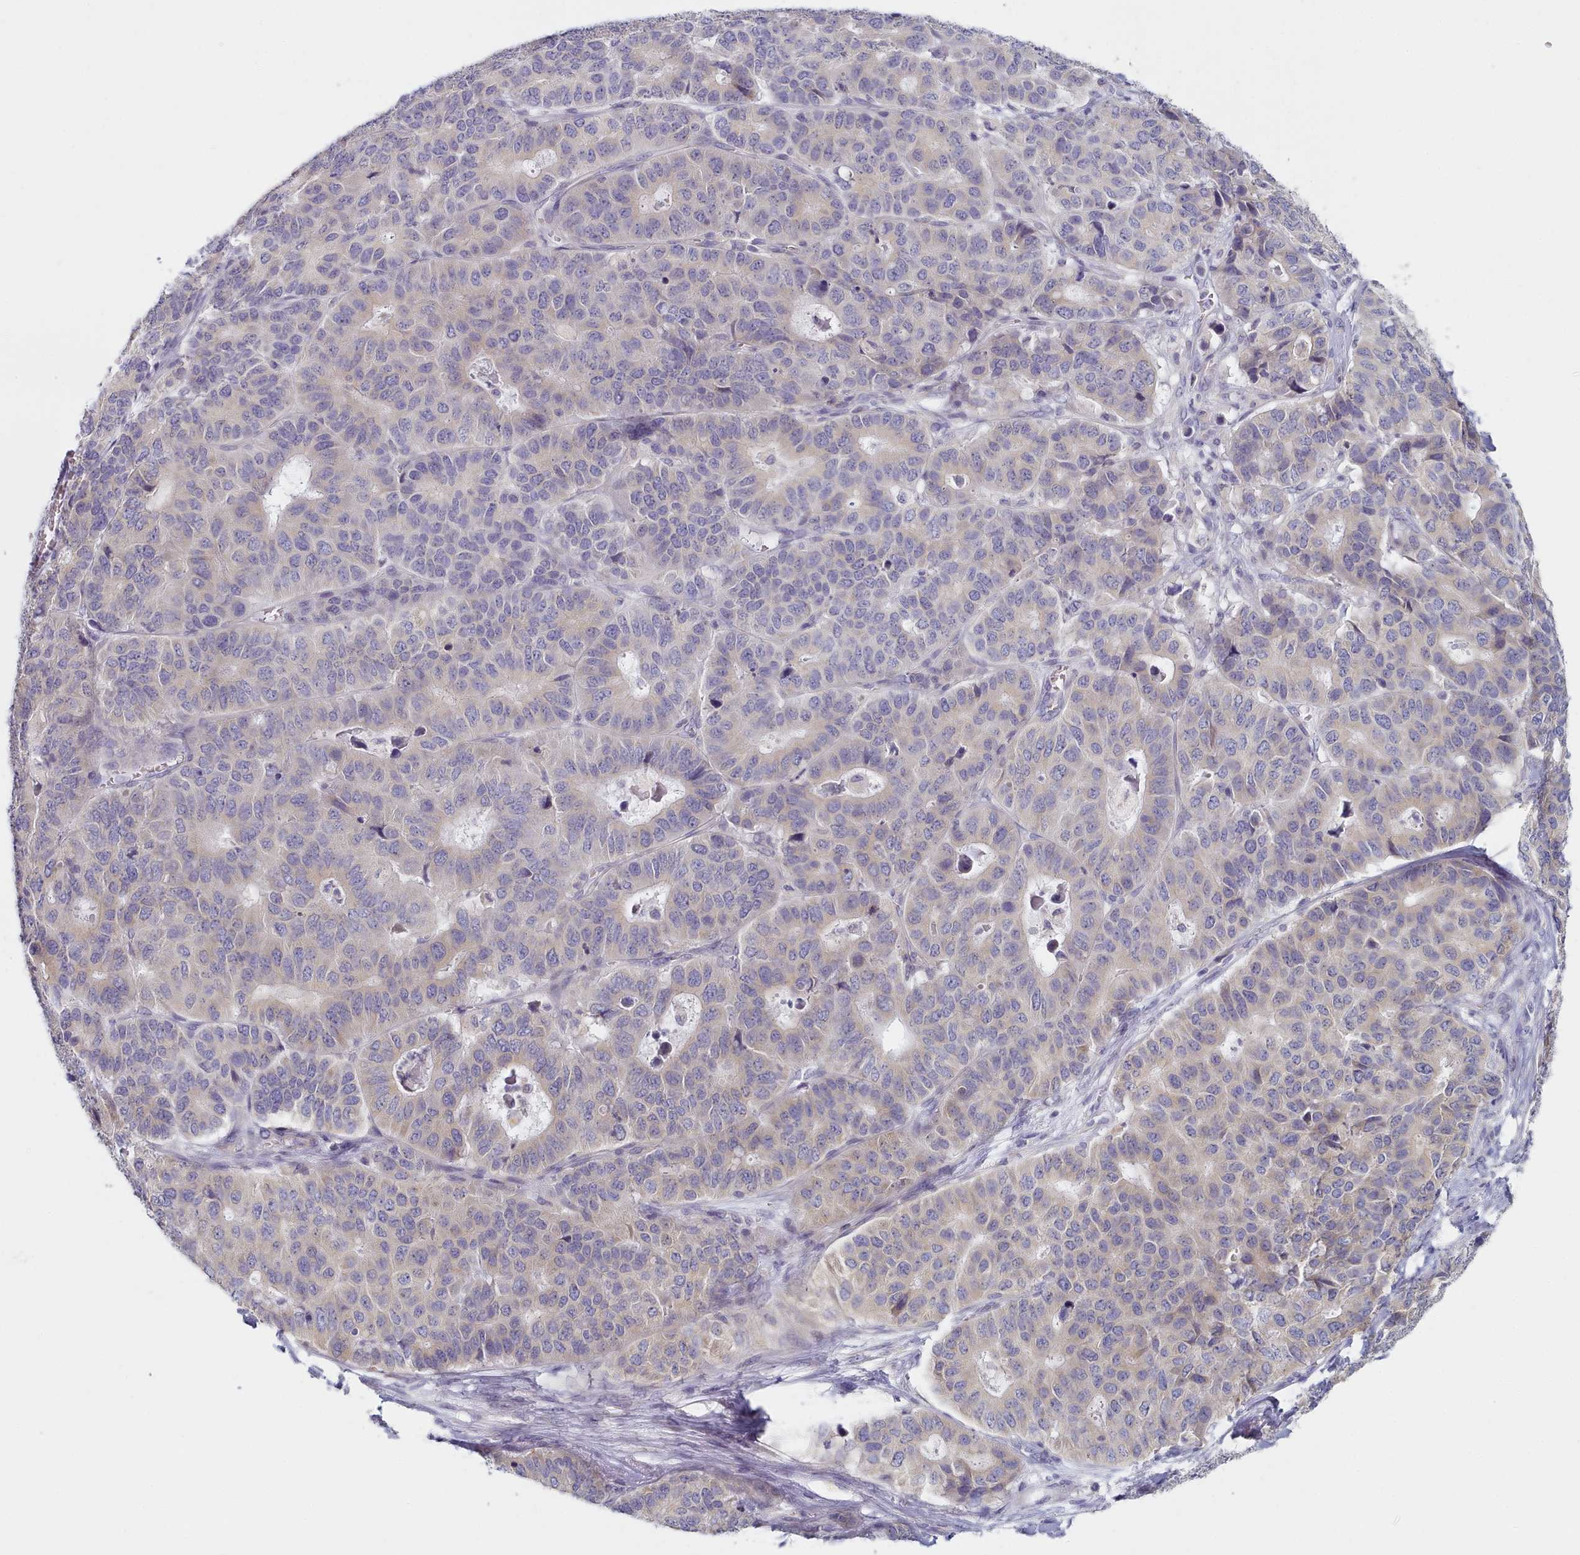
{"staining": {"intensity": "weak", "quantity": "25%-75%", "location": "cytoplasmic/membranous"}, "tissue": "pancreatic cancer", "cell_type": "Tumor cells", "image_type": "cancer", "snomed": [{"axis": "morphology", "description": "Adenocarcinoma, NOS"}, {"axis": "topography", "description": "Pancreas"}], "caption": "A histopathology image showing weak cytoplasmic/membranous expression in about 25%-75% of tumor cells in pancreatic cancer (adenocarcinoma), as visualized by brown immunohistochemical staining.", "gene": "TYW1B", "patient": {"sex": "male", "age": 50}}